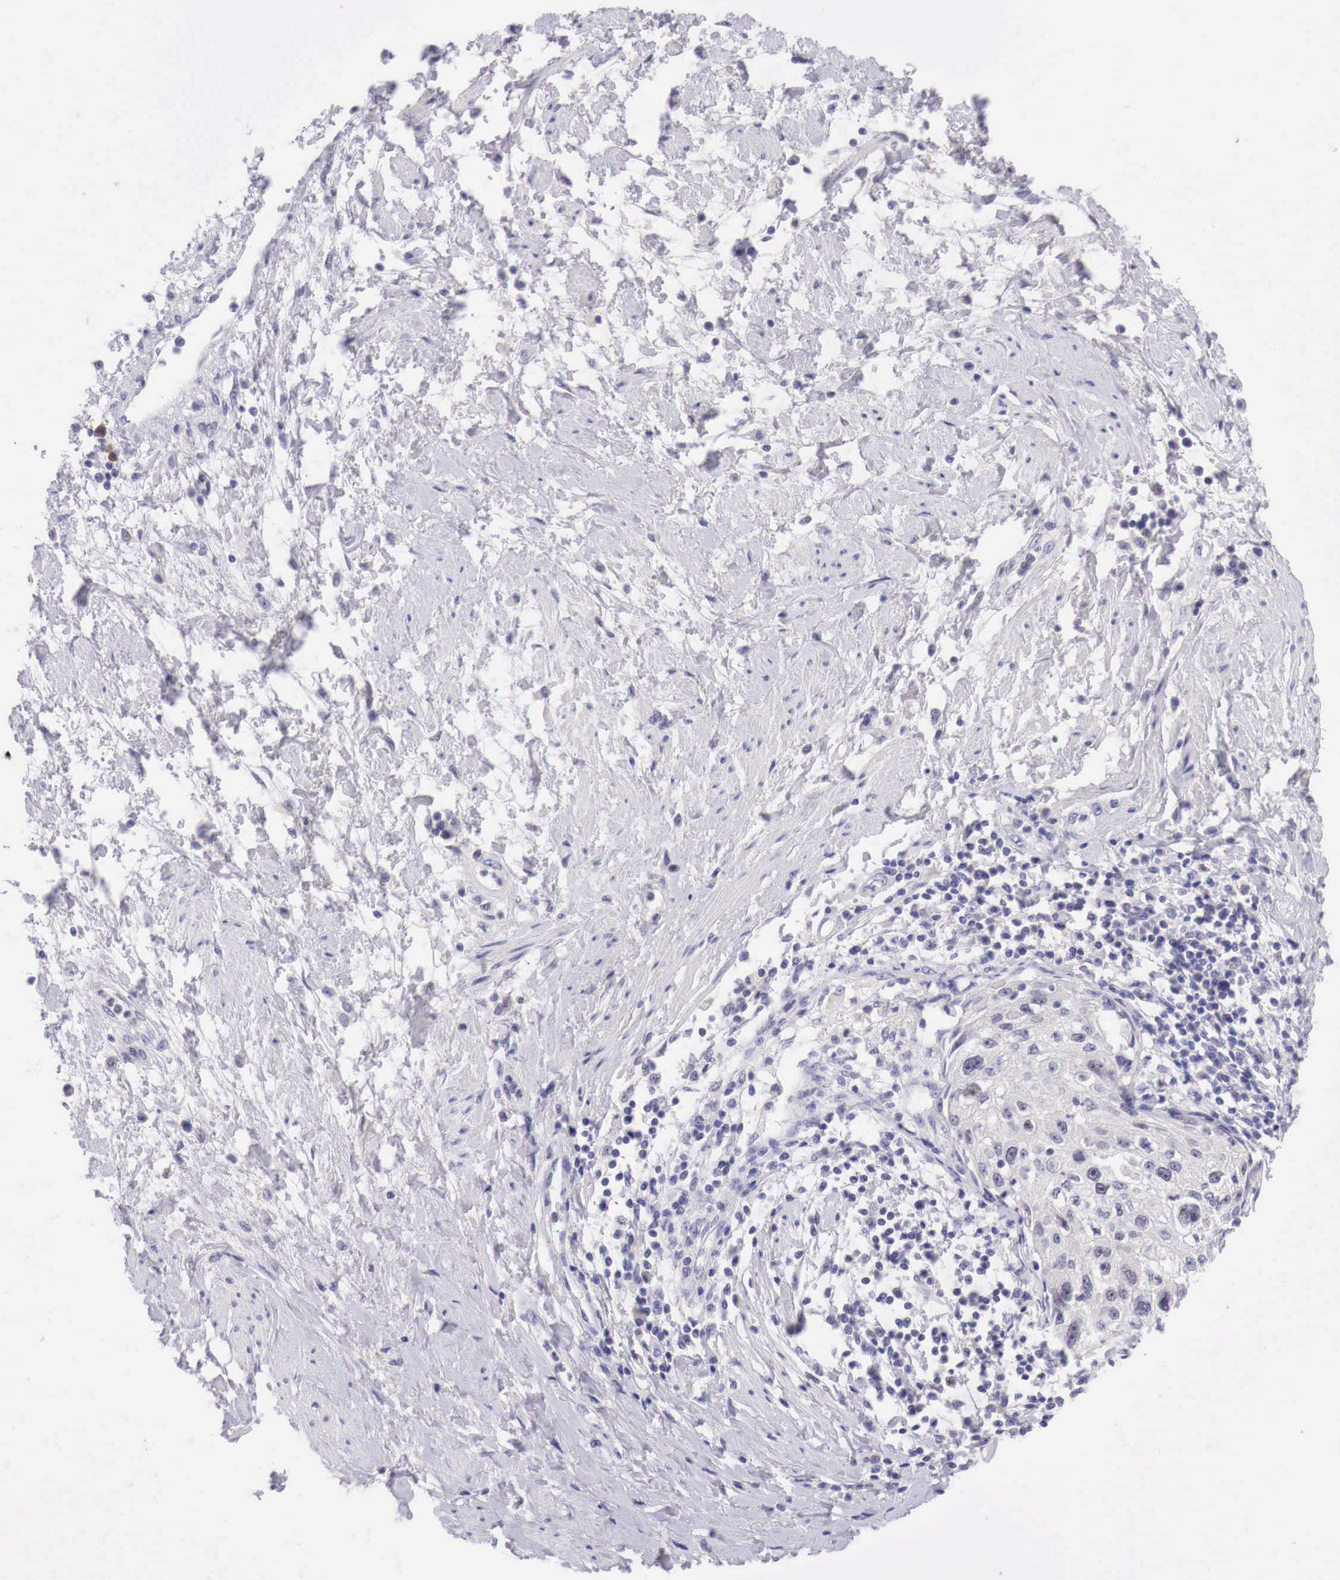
{"staining": {"intensity": "negative", "quantity": "none", "location": "none"}, "tissue": "cervical cancer", "cell_type": "Tumor cells", "image_type": "cancer", "snomed": [{"axis": "morphology", "description": "Squamous cell carcinoma, NOS"}, {"axis": "topography", "description": "Cervix"}], "caption": "High magnification brightfield microscopy of cervical squamous cell carcinoma stained with DAB (brown) and counterstained with hematoxylin (blue): tumor cells show no significant positivity.", "gene": "BCL6", "patient": {"sex": "female", "age": 57}}